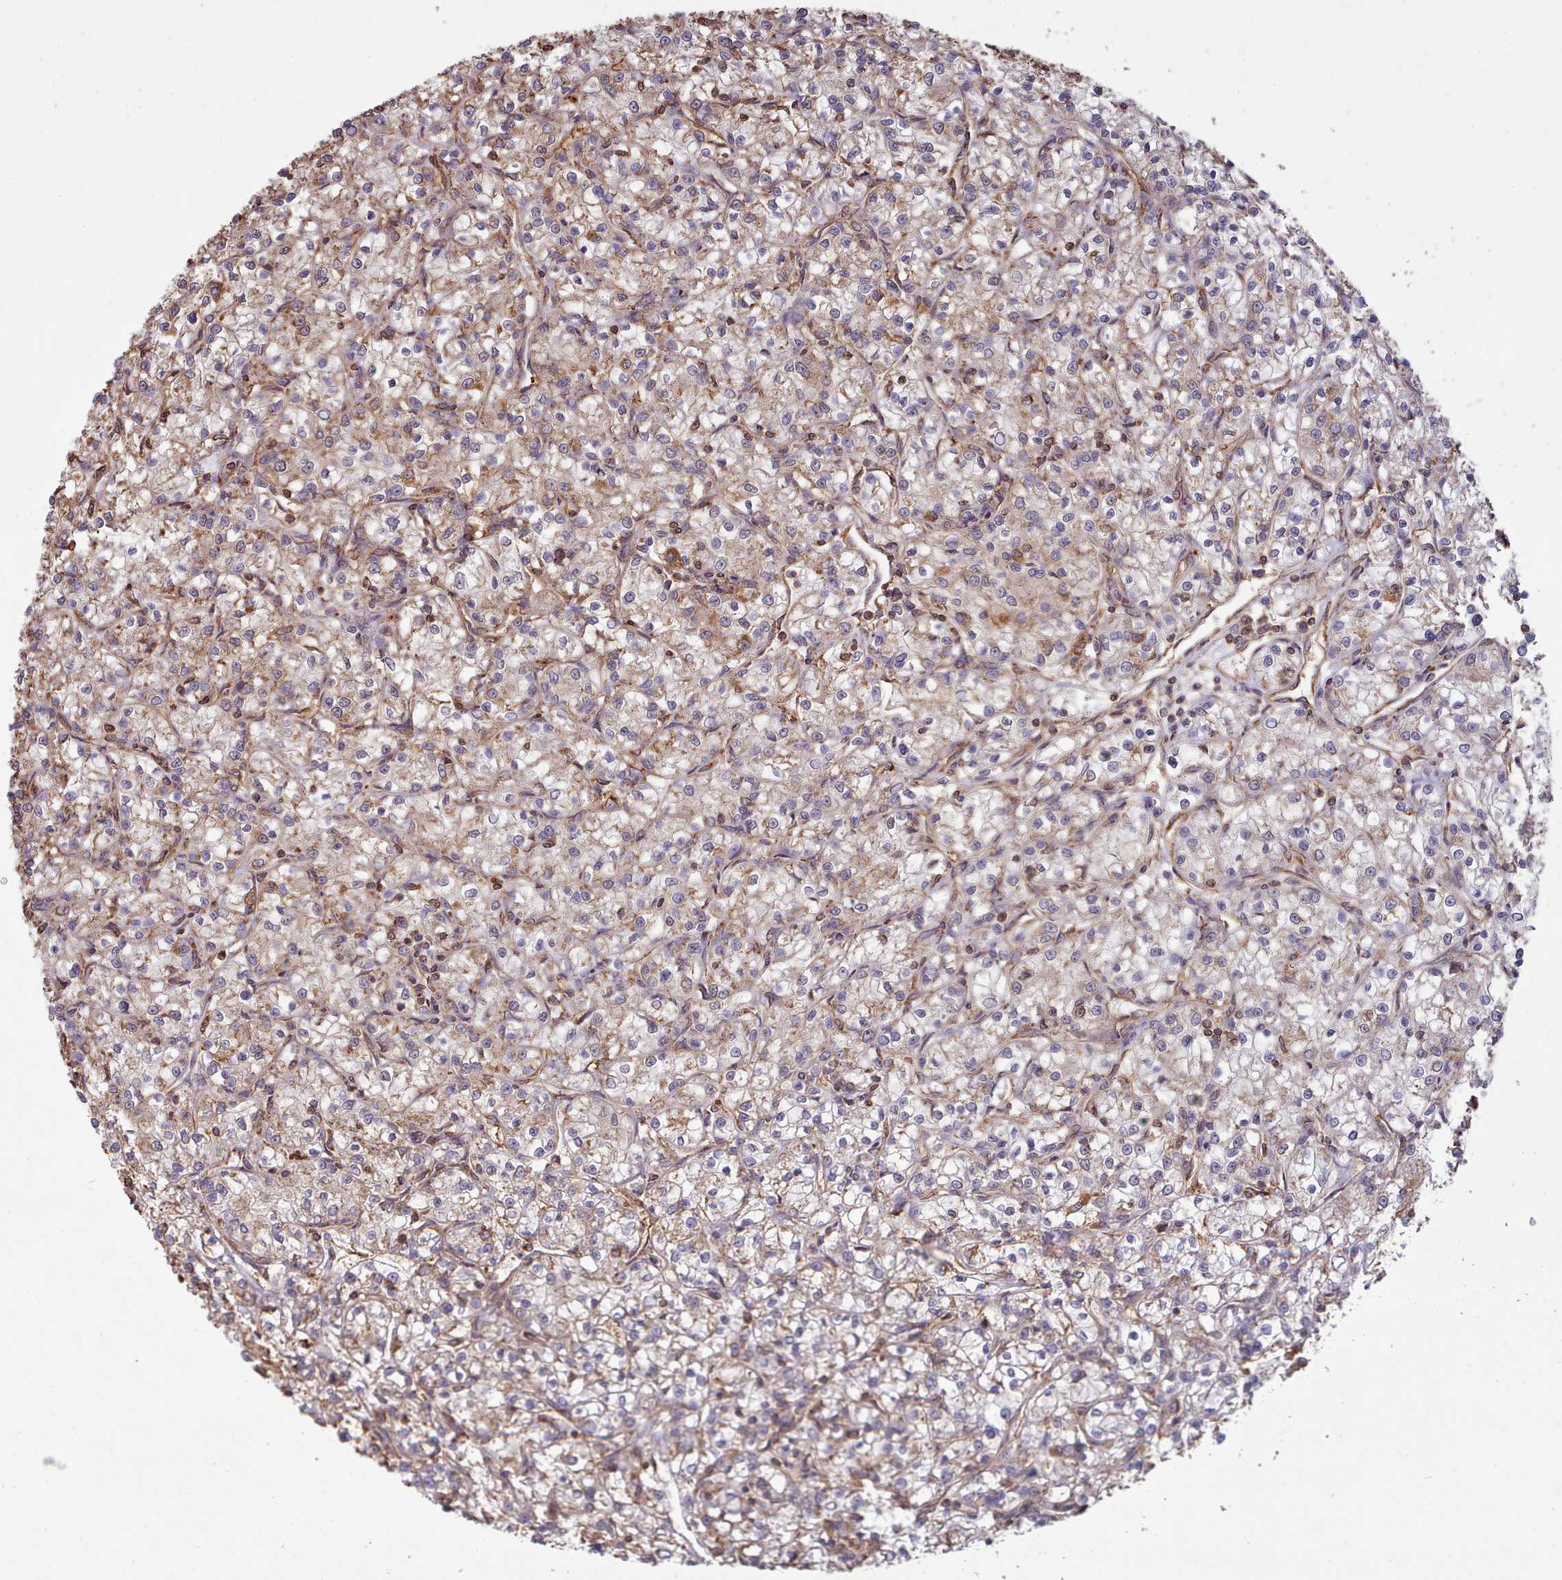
{"staining": {"intensity": "weak", "quantity": "<25%", "location": "cytoplasmic/membranous"}, "tissue": "renal cancer", "cell_type": "Tumor cells", "image_type": "cancer", "snomed": [{"axis": "morphology", "description": "Adenocarcinoma, NOS"}, {"axis": "topography", "description": "Kidney"}], "caption": "The image demonstrates no significant expression in tumor cells of adenocarcinoma (renal).", "gene": "METRN", "patient": {"sex": "female", "age": 59}}